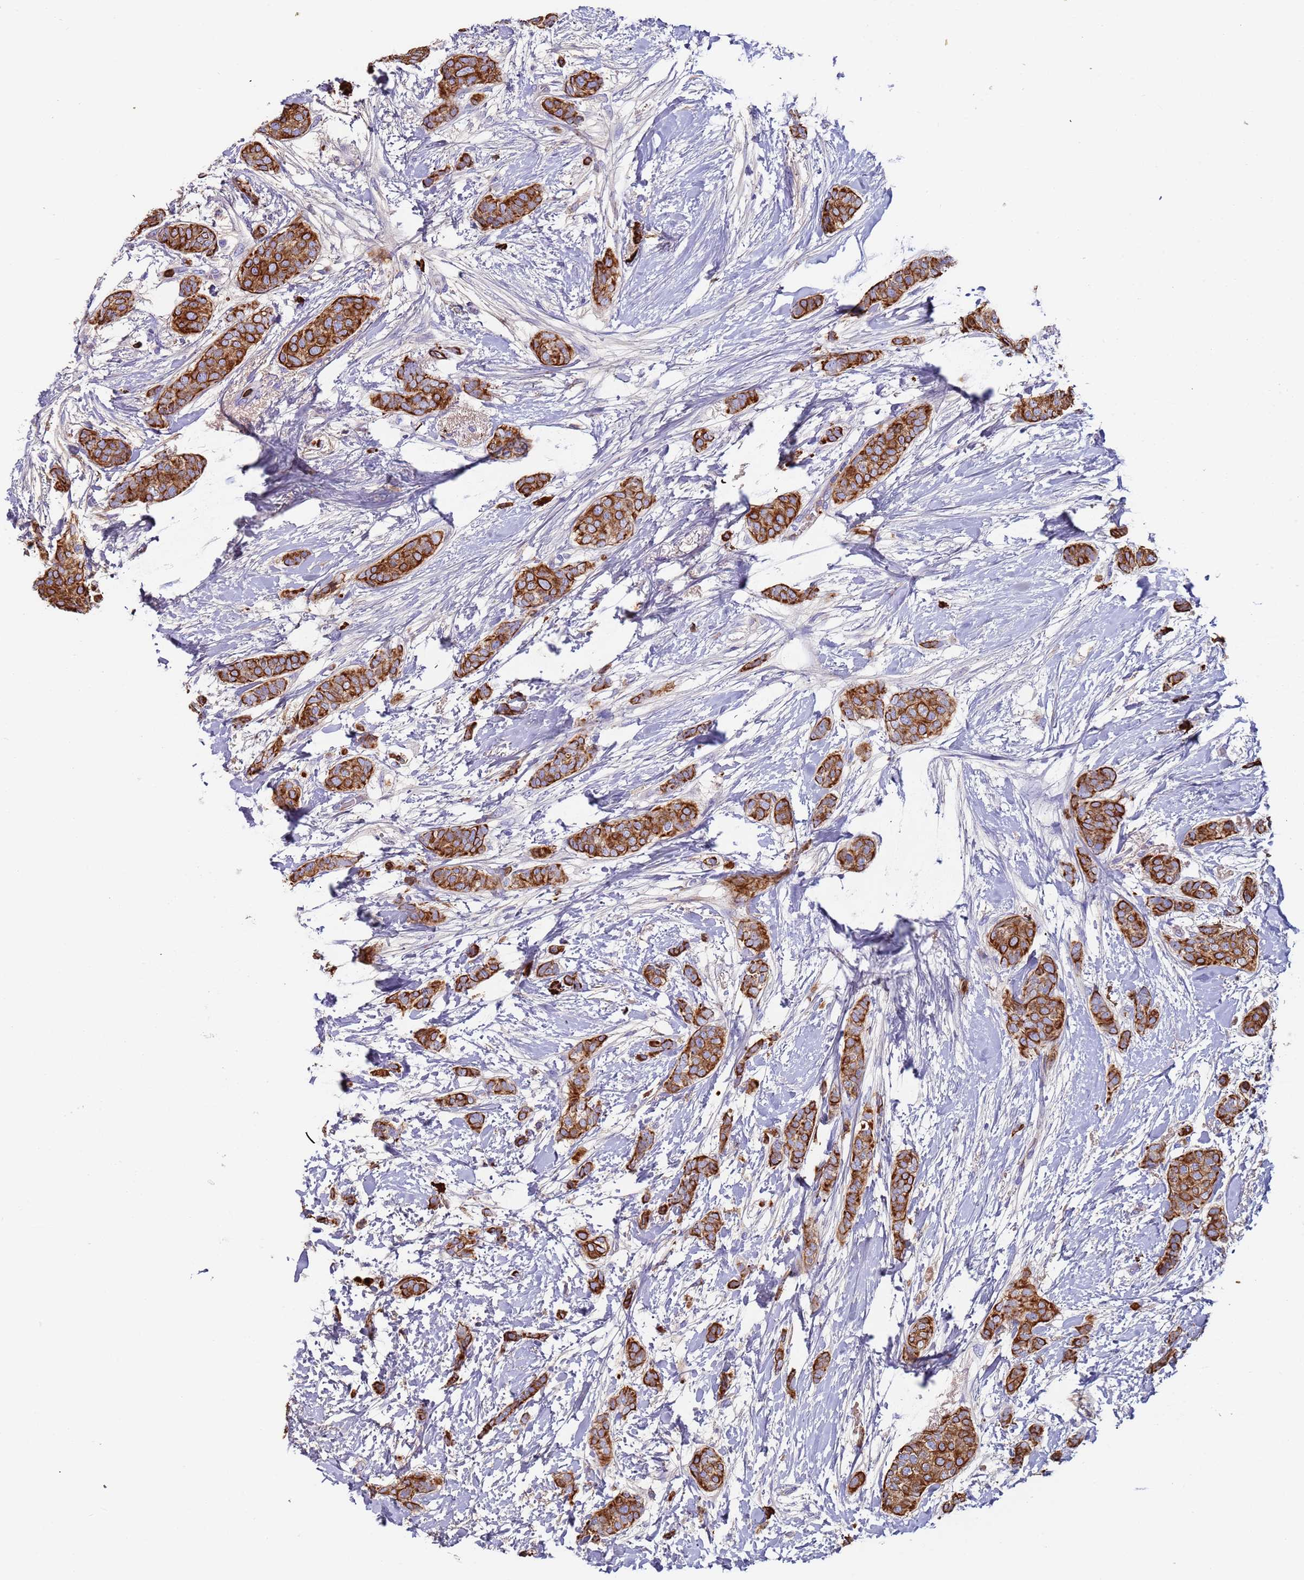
{"staining": {"intensity": "strong", "quantity": ">75%", "location": "cytoplasmic/membranous"}, "tissue": "breast cancer", "cell_type": "Tumor cells", "image_type": "cancer", "snomed": [{"axis": "morphology", "description": "Duct carcinoma"}, {"axis": "topography", "description": "Breast"}], "caption": "This micrograph exhibits IHC staining of human invasive ductal carcinoma (breast), with high strong cytoplasmic/membranous expression in about >75% of tumor cells.", "gene": "CYSLTR2", "patient": {"sex": "female", "age": 72}}